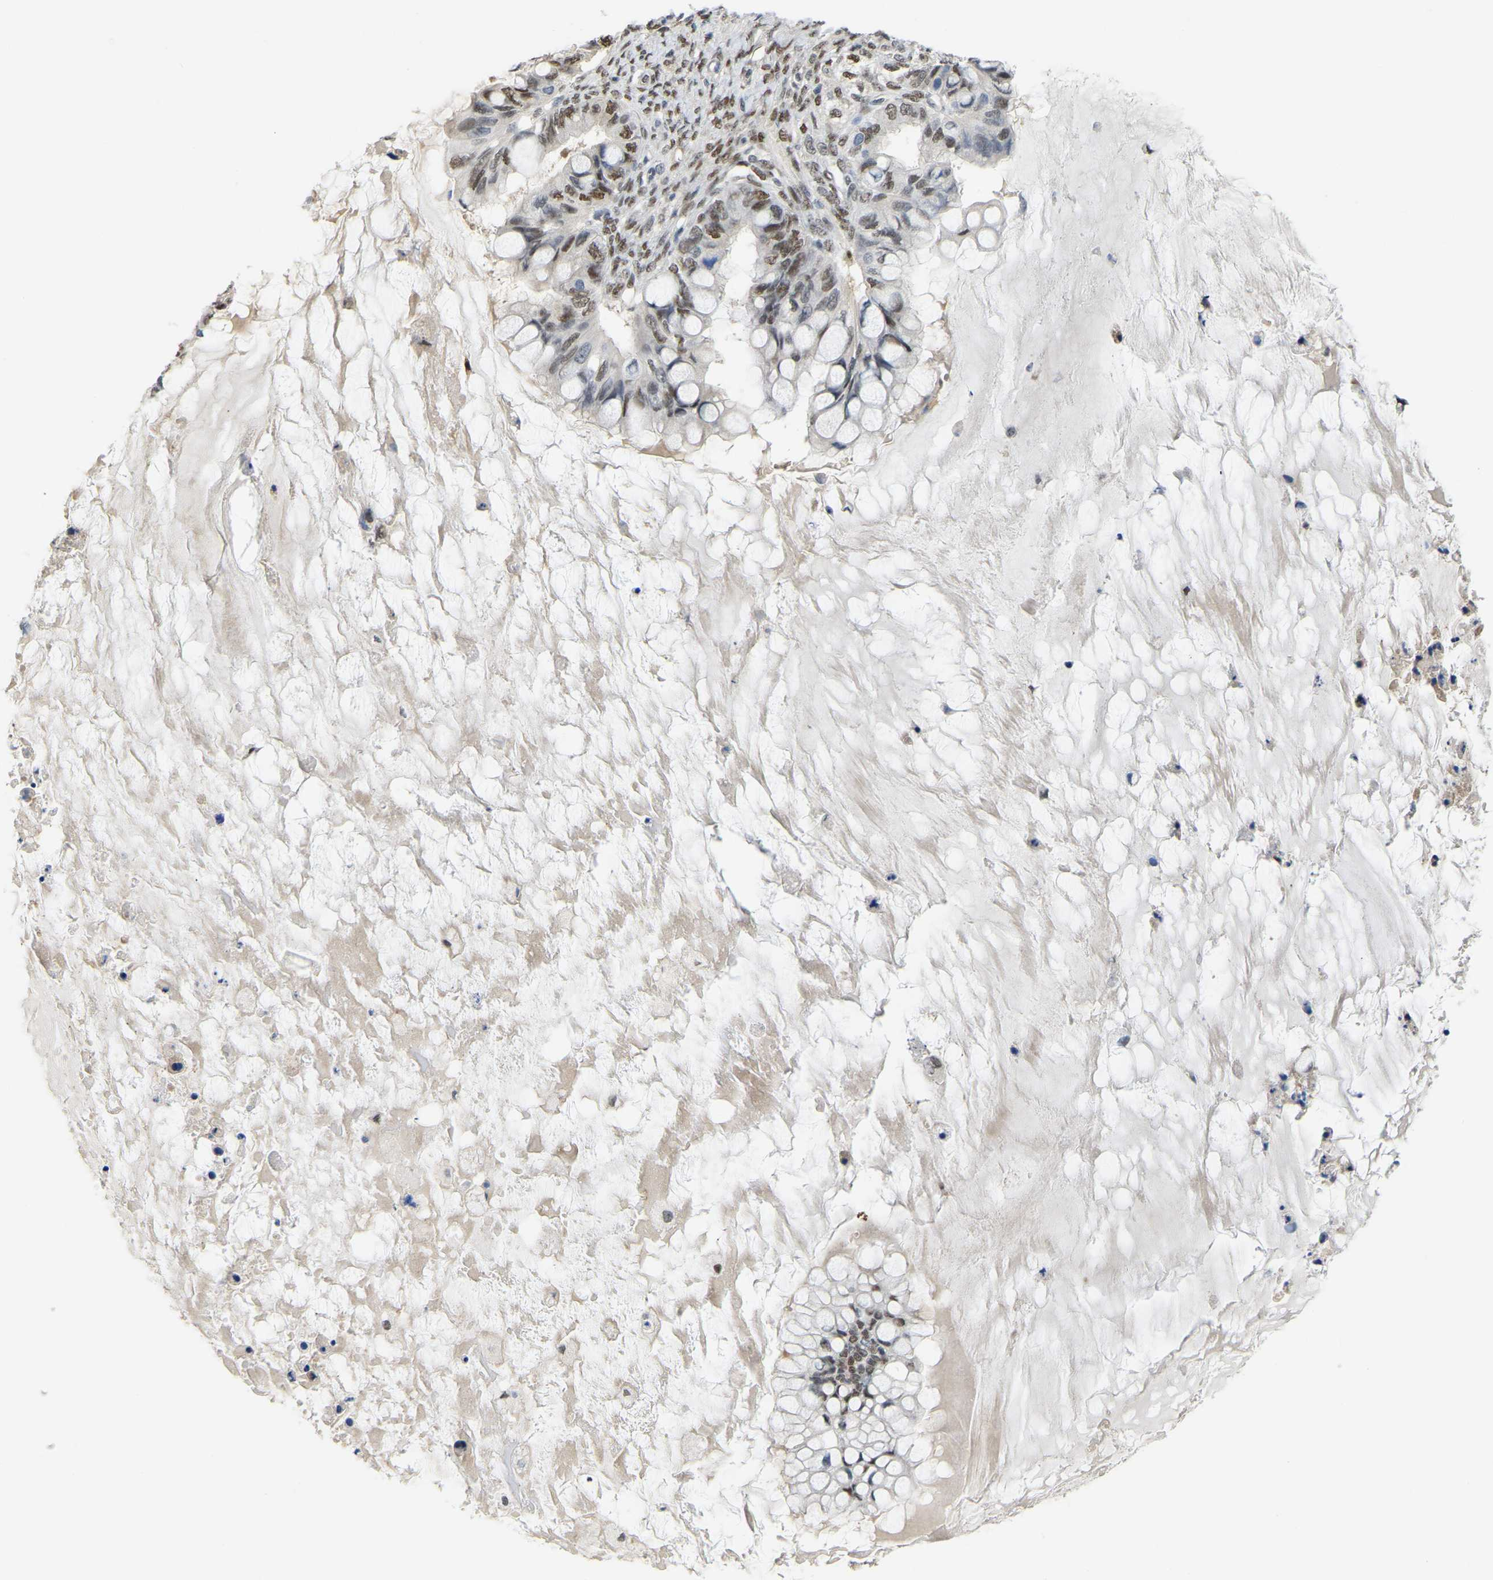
{"staining": {"intensity": "strong", "quantity": "25%-75%", "location": "nuclear"}, "tissue": "ovarian cancer", "cell_type": "Tumor cells", "image_type": "cancer", "snomed": [{"axis": "morphology", "description": "Cystadenocarcinoma, mucinous, NOS"}, {"axis": "topography", "description": "Ovary"}], "caption": "Protein expression analysis of human mucinous cystadenocarcinoma (ovarian) reveals strong nuclear staining in approximately 25%-75% of tumor cells.", "gene": "KLRG2", "patient": {"sex": "female", "age": 80}}